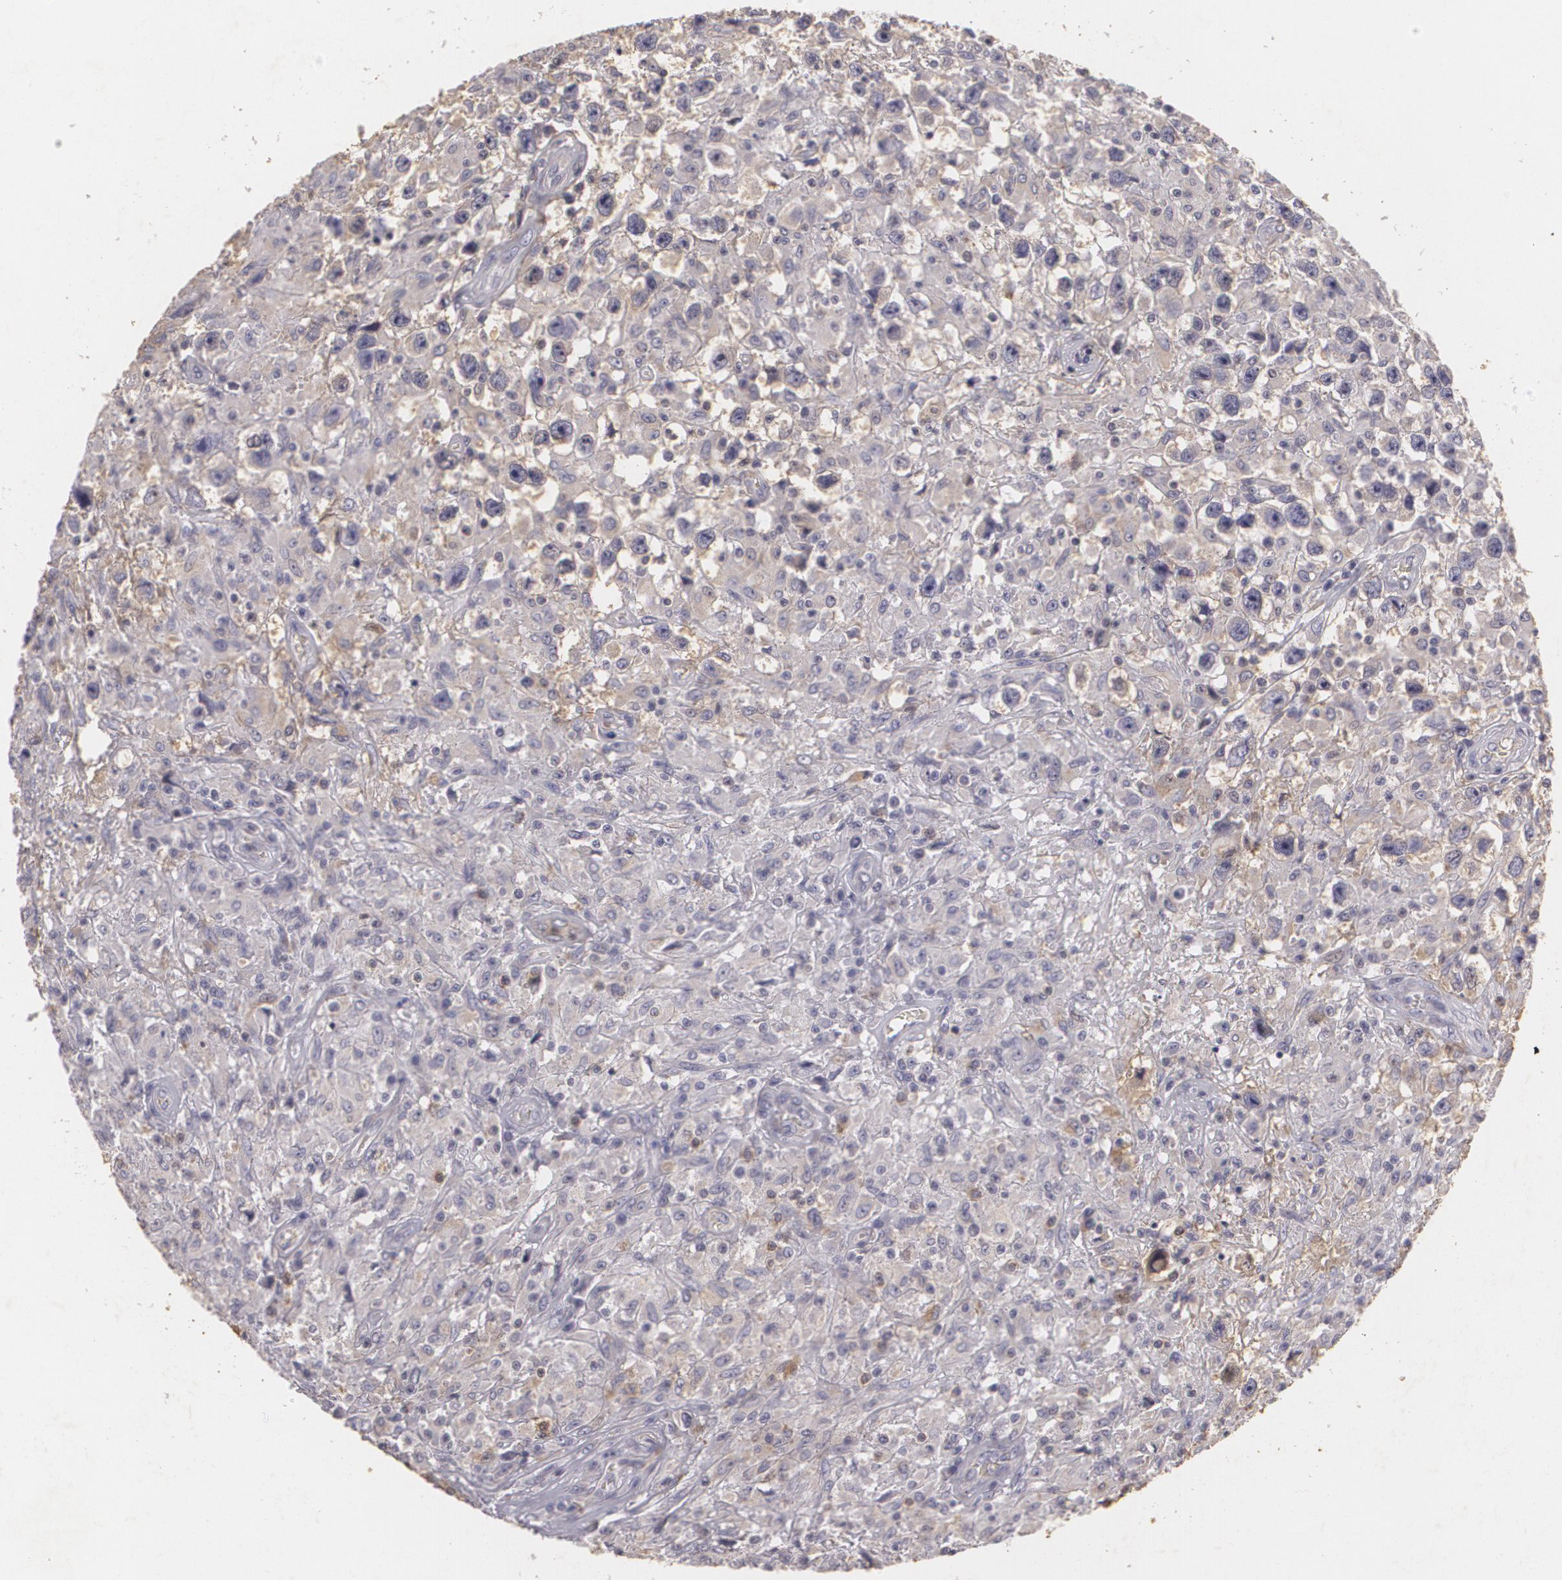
{"staining": {"intensity": "weak", "quantity": "25%-75%", "location": "cytoplasmic/membranous"}, "tissue": "testis cancer", "cell_type": "Tumor cells", "image_type": "cancer", "snomed": [{"axis": "morphology", "description": "Seminoma, NOS"}, {"axis": "topography", "description": "Testis"}], "caption": "Immunohistochemistry of seminoma (testis) shows low levels of weak cytoplasmic/membranous expression in approximately 25%-75% of tumor cells.", "gene": "KCNA4", "patient": {"sex": "male", "age": 34}}